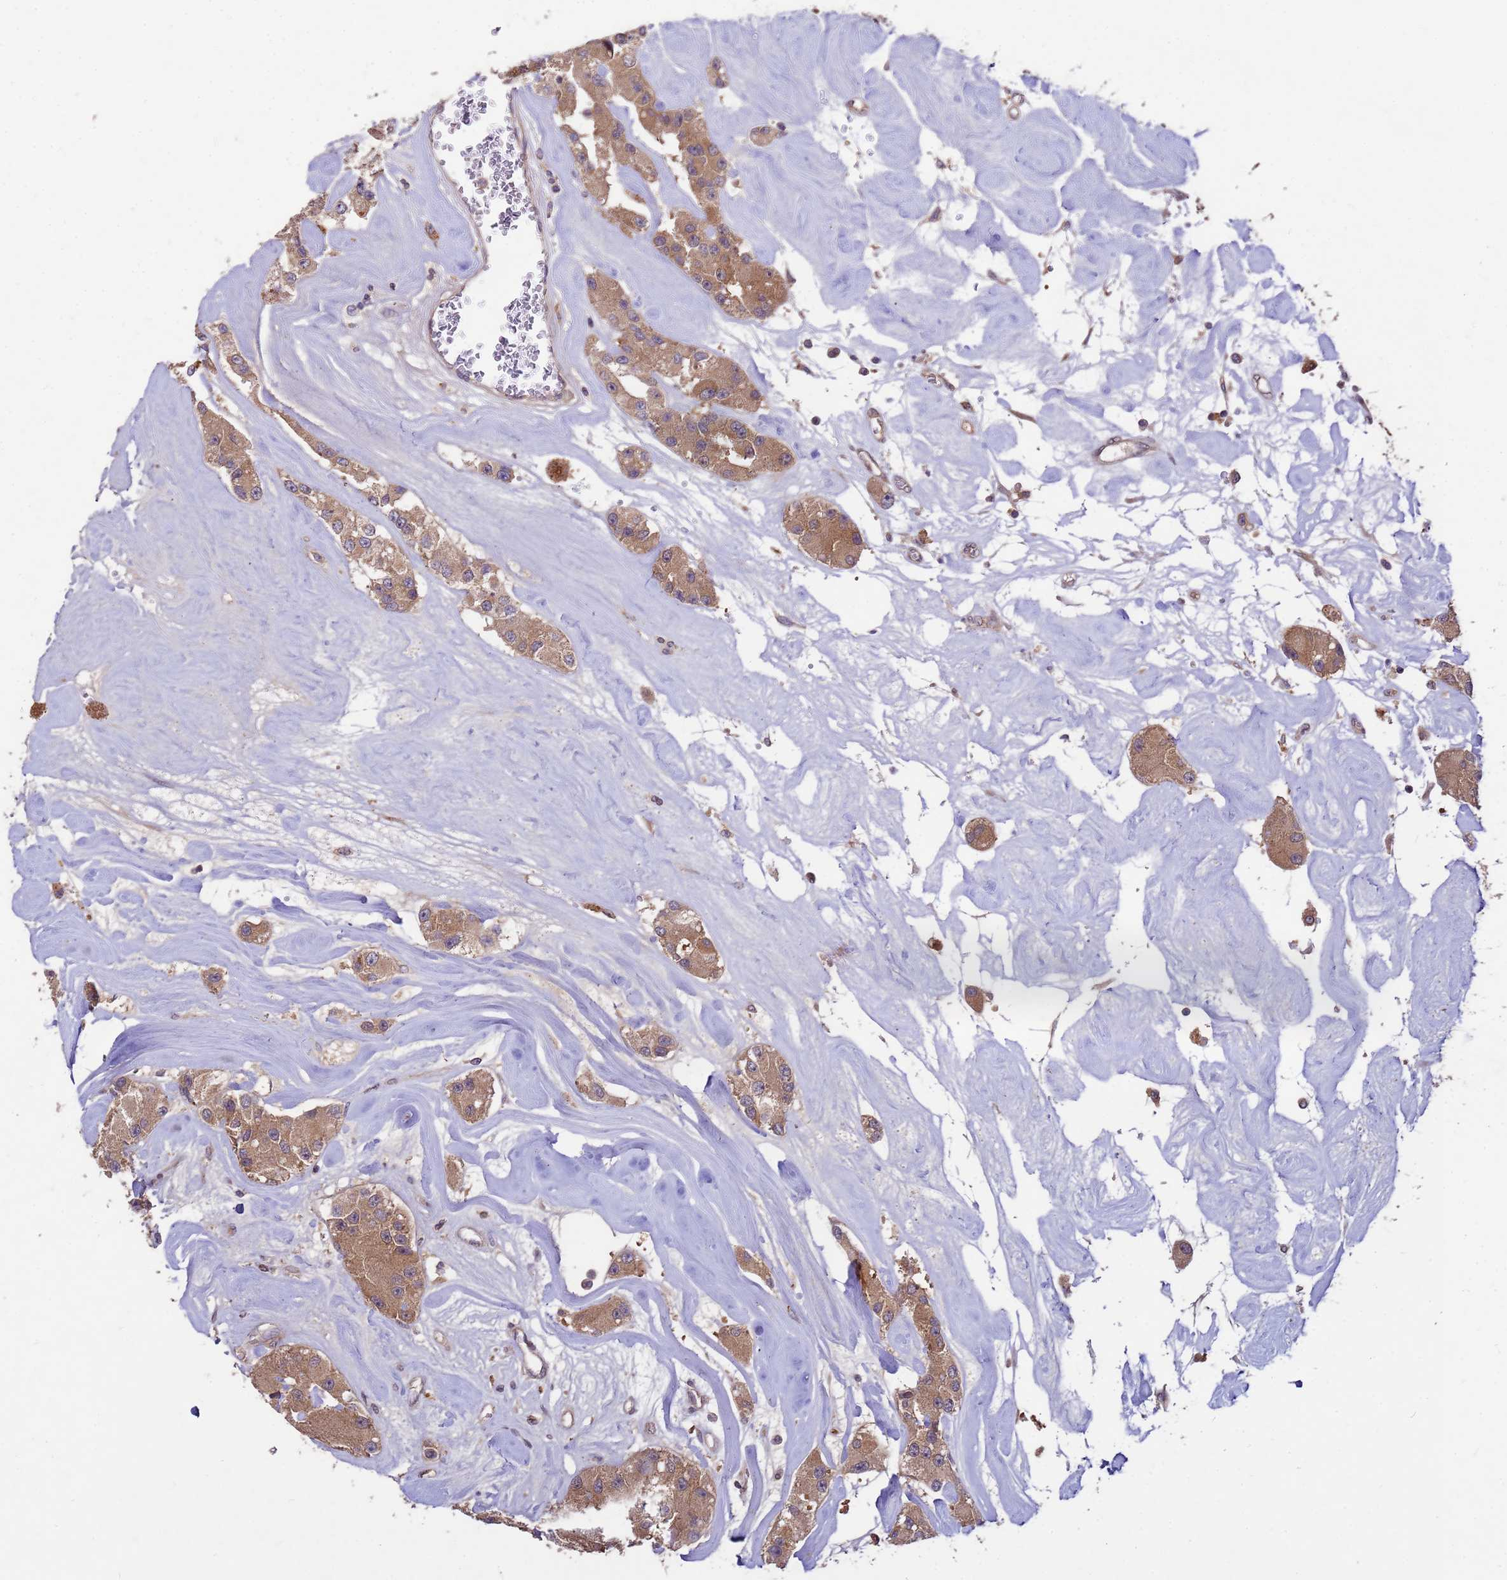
{"staining": {"intensity": "moderate", "quantity": ">75%", "location": "cytoplasmic/membranous"}, "tissue": "carcinoid", "cell_type": "Tumor cells", "image_type": "cancer", "snomed": [{"axis": "morphology", "description": "Carcinoid, malignant, NOS"}, {"axis": "topography", "description": "Pancreas"}], "caption": "There is medium levels of moderate cytoplasmic/membranous positivity in tumor cells of carcinoid, as demonstrated by immunohistochemical staining (brown color).", "gene": "PPP2CB", "patient": {"sex": "male", "age": 41}}